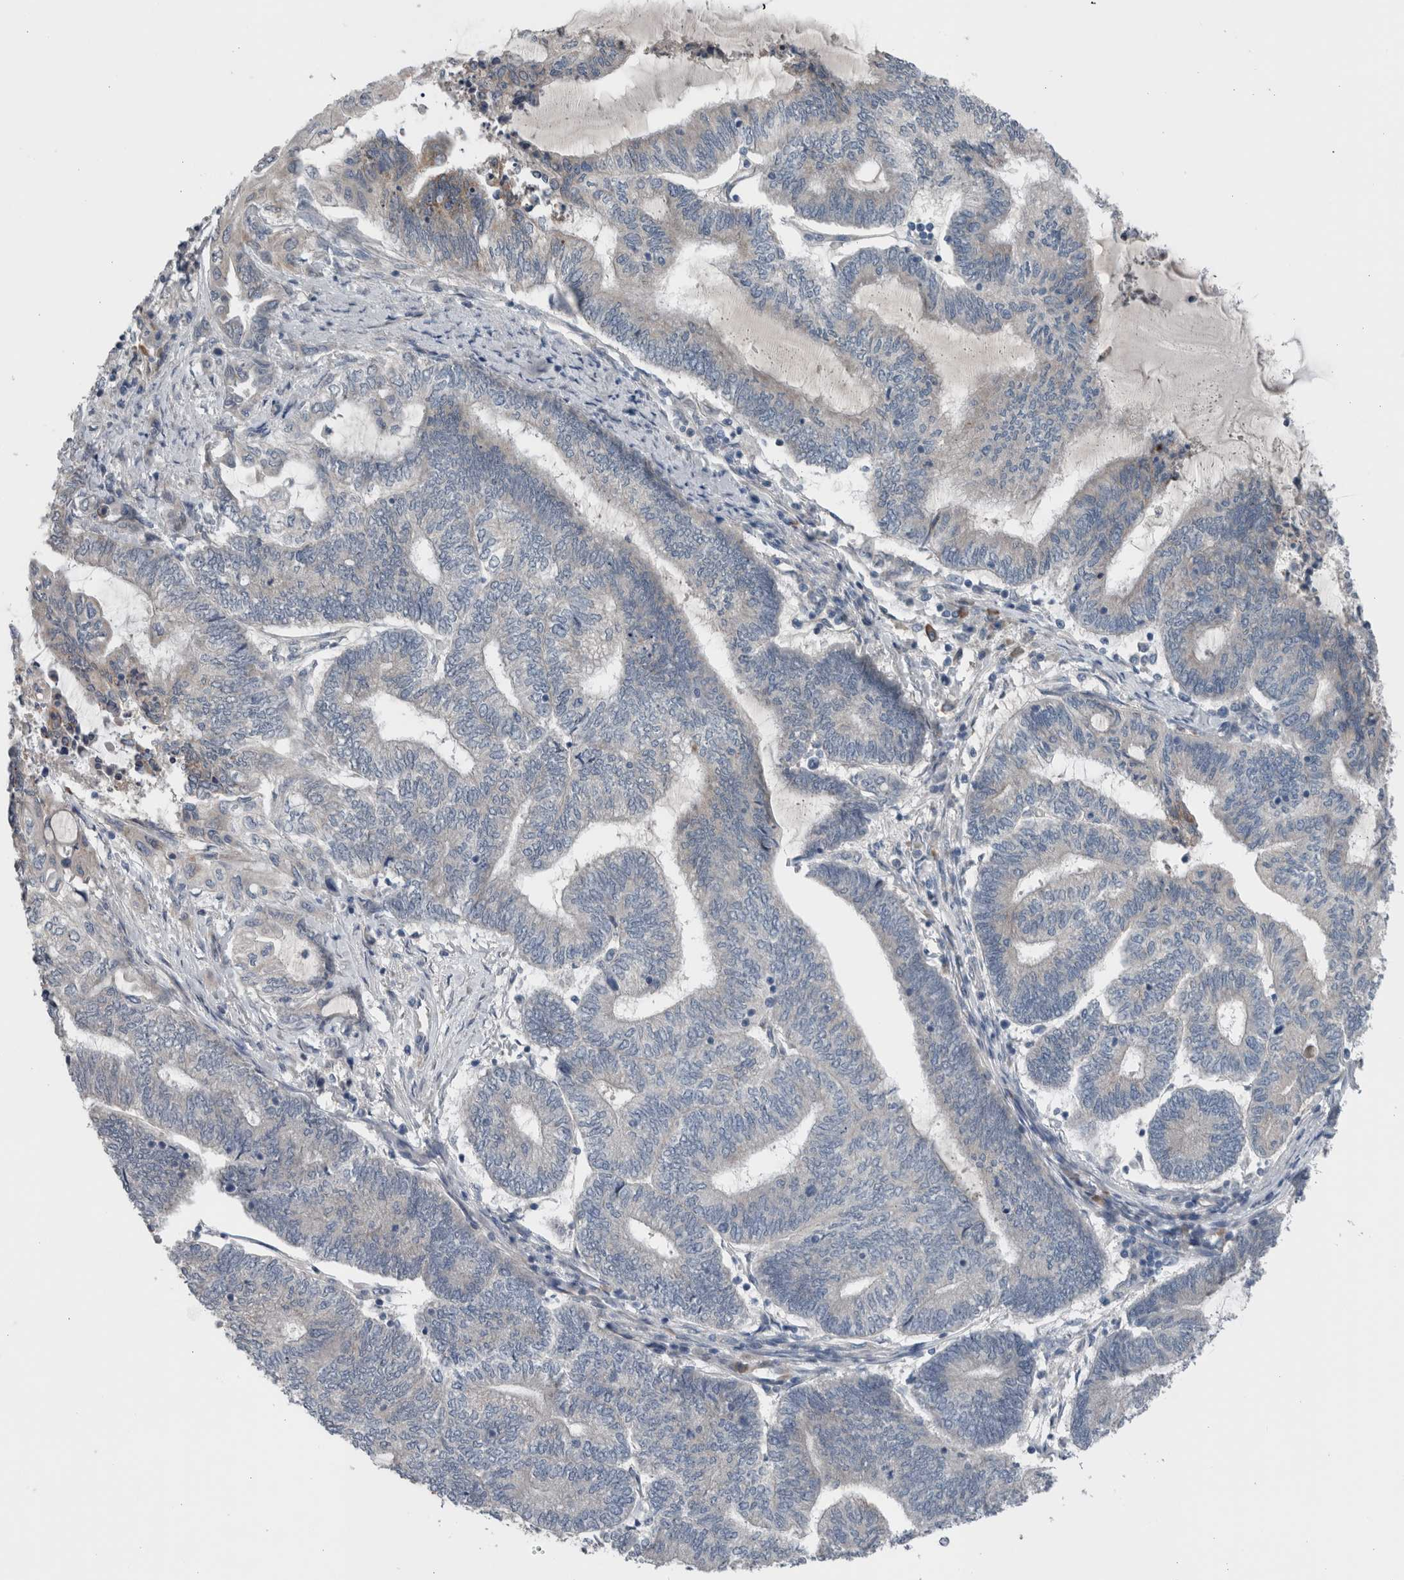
{"staining": {"intensity": "negative", "quantity": "none", "location": "none"}, "tissue": "endometrial cancer", "cell_type": "Tumor cells", "image_type": "cancer", "snomed": [{"axis": "morphology", "description": "Adenocarcinoma, NOS"}, {"axis": "topography", "description": "Uterus"}, {"axis": "topography", "description": "Endometrium"}], "caption": "This is an immunohistochemistry (IHC) image of adenocarcinoma (endometrial). There is no positivity in tumor cells.", "gene": "CRNN", "patient": {"sex": "female", "age": 70}}